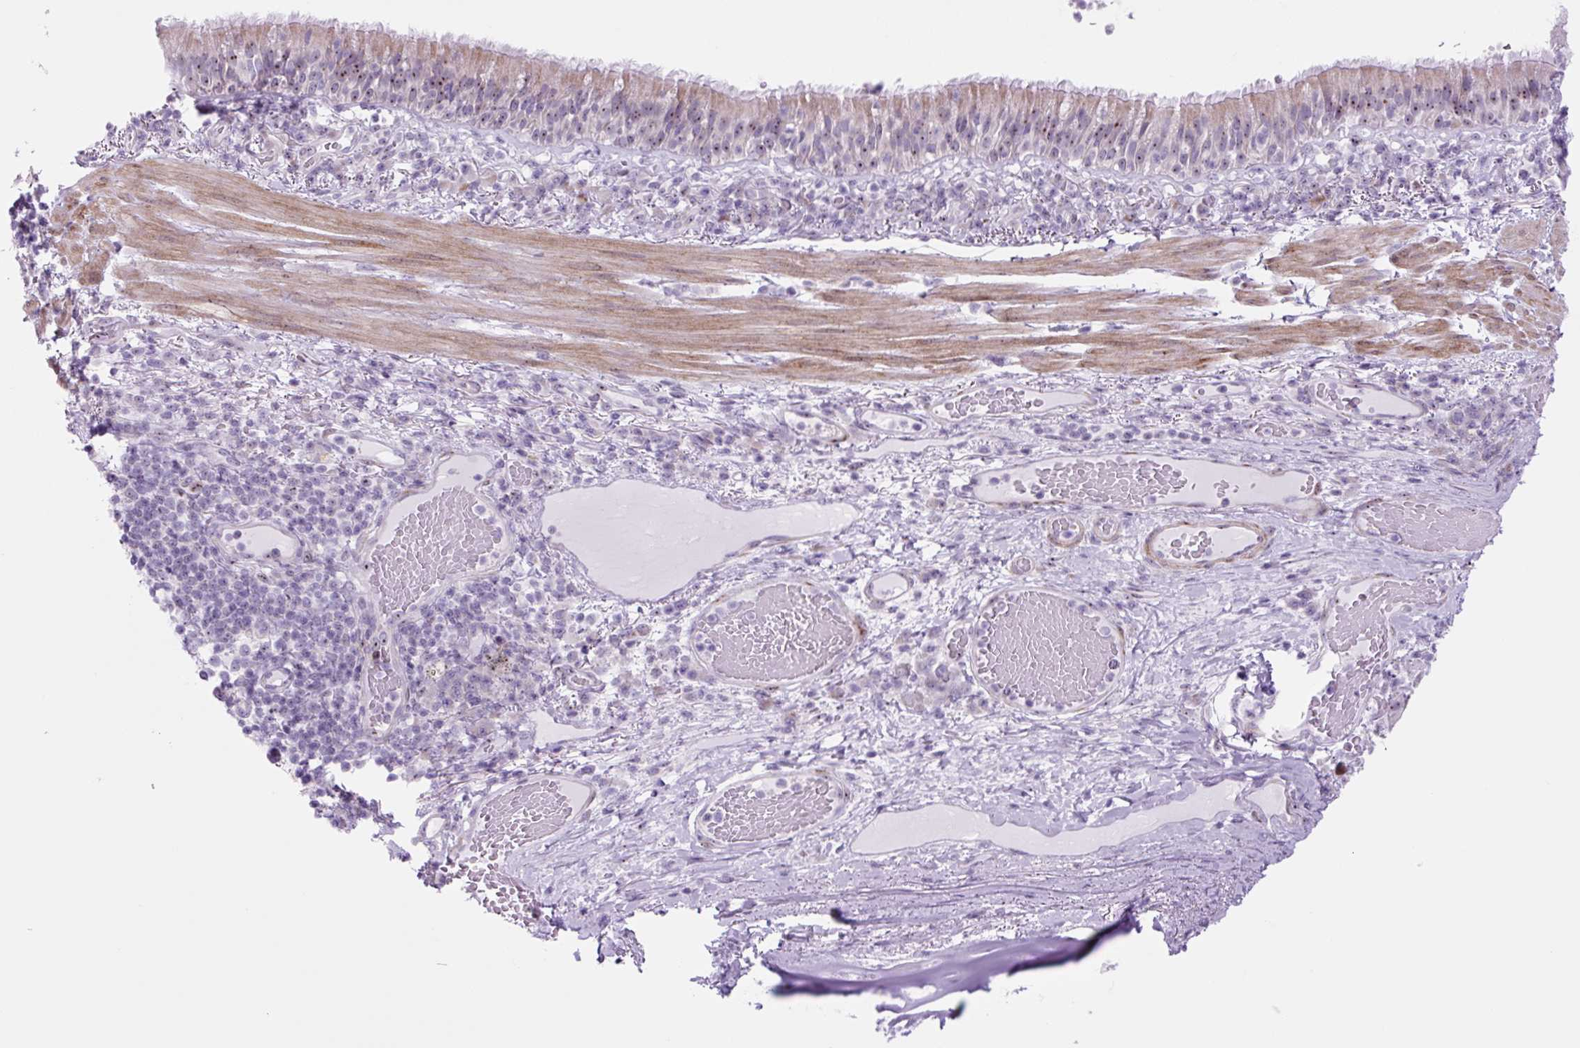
{"staining": {"intensity": "moderate", "quantity": "25%-75%", "location": "cytoplasmic/membranous,nuclear"}, "tissue": "bronchus", "cell_type": "Respiratory epithelial cells", "image_type": "normal", "snomed": [{"axis": "morphology", "description": "Normal tissue, NOS"}, {"axis": "topography", "description": "Cartilage tissue"}, {"axis": "topography", "description": "Bronchus"}], "caption": "Benign bronchus shows moderate cytoplasmic/membranous,nuclear expression in approximately 25%-75% of respiratory epithelial cells.", "gene": "RRS1", "patient": {"sex": "male", "age": 56}}